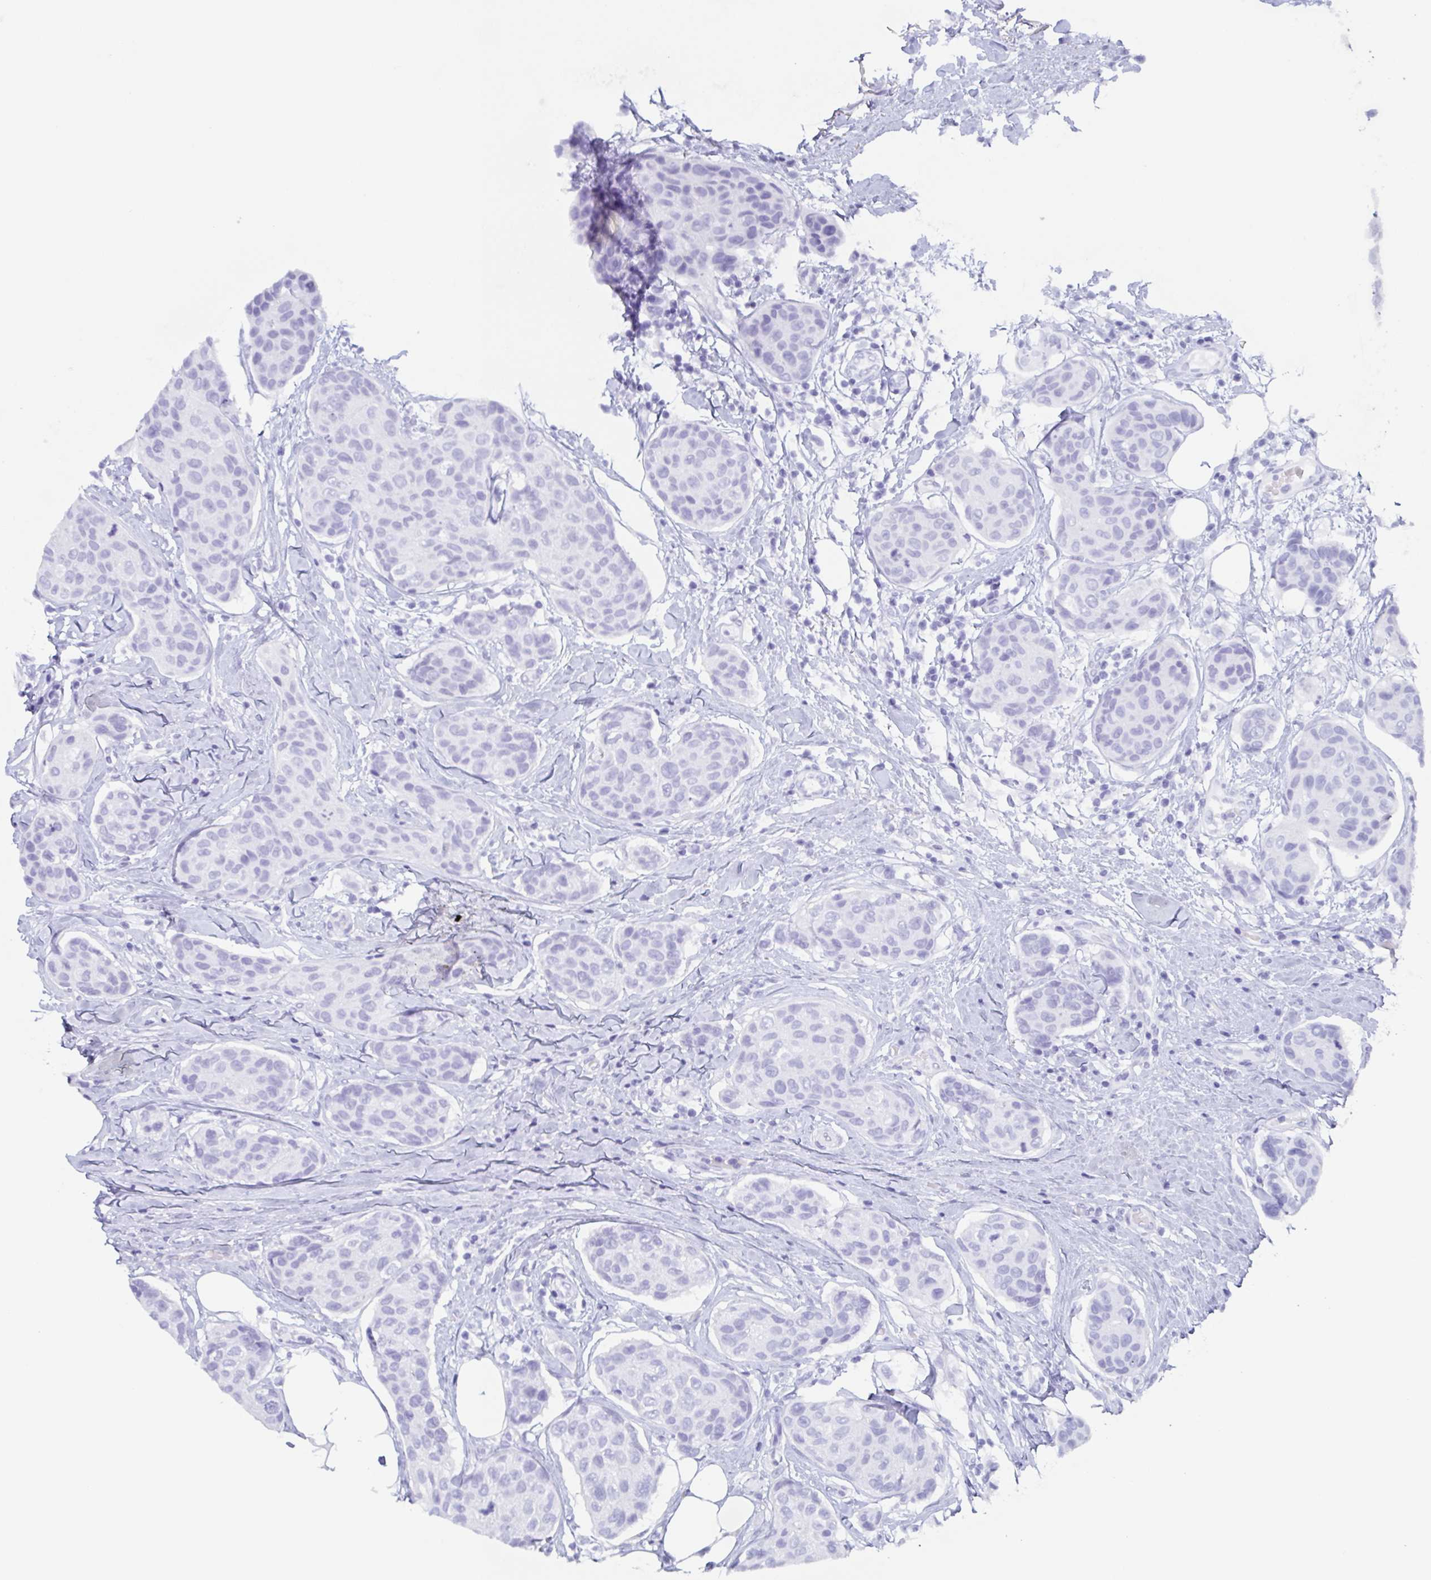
{"staining": {"intensity": "negative", "quantity": "none", "location": "none"}, "tissue": "breast cancer", "cell_type": "Tumor cells", "image_type": "cancer", "snomed": [{"axis": "morphology", "description": "Duct carcinoma"}, {"axis": "topography", "description": "Breast"}], "caption": "Immunohistochemical staining of breast cancer (infiltrating ductal carcinoma) displays no significant expression in tumor cells.", "gene": "POU2F3", "patient": {"sex": "female", "age": 80}}